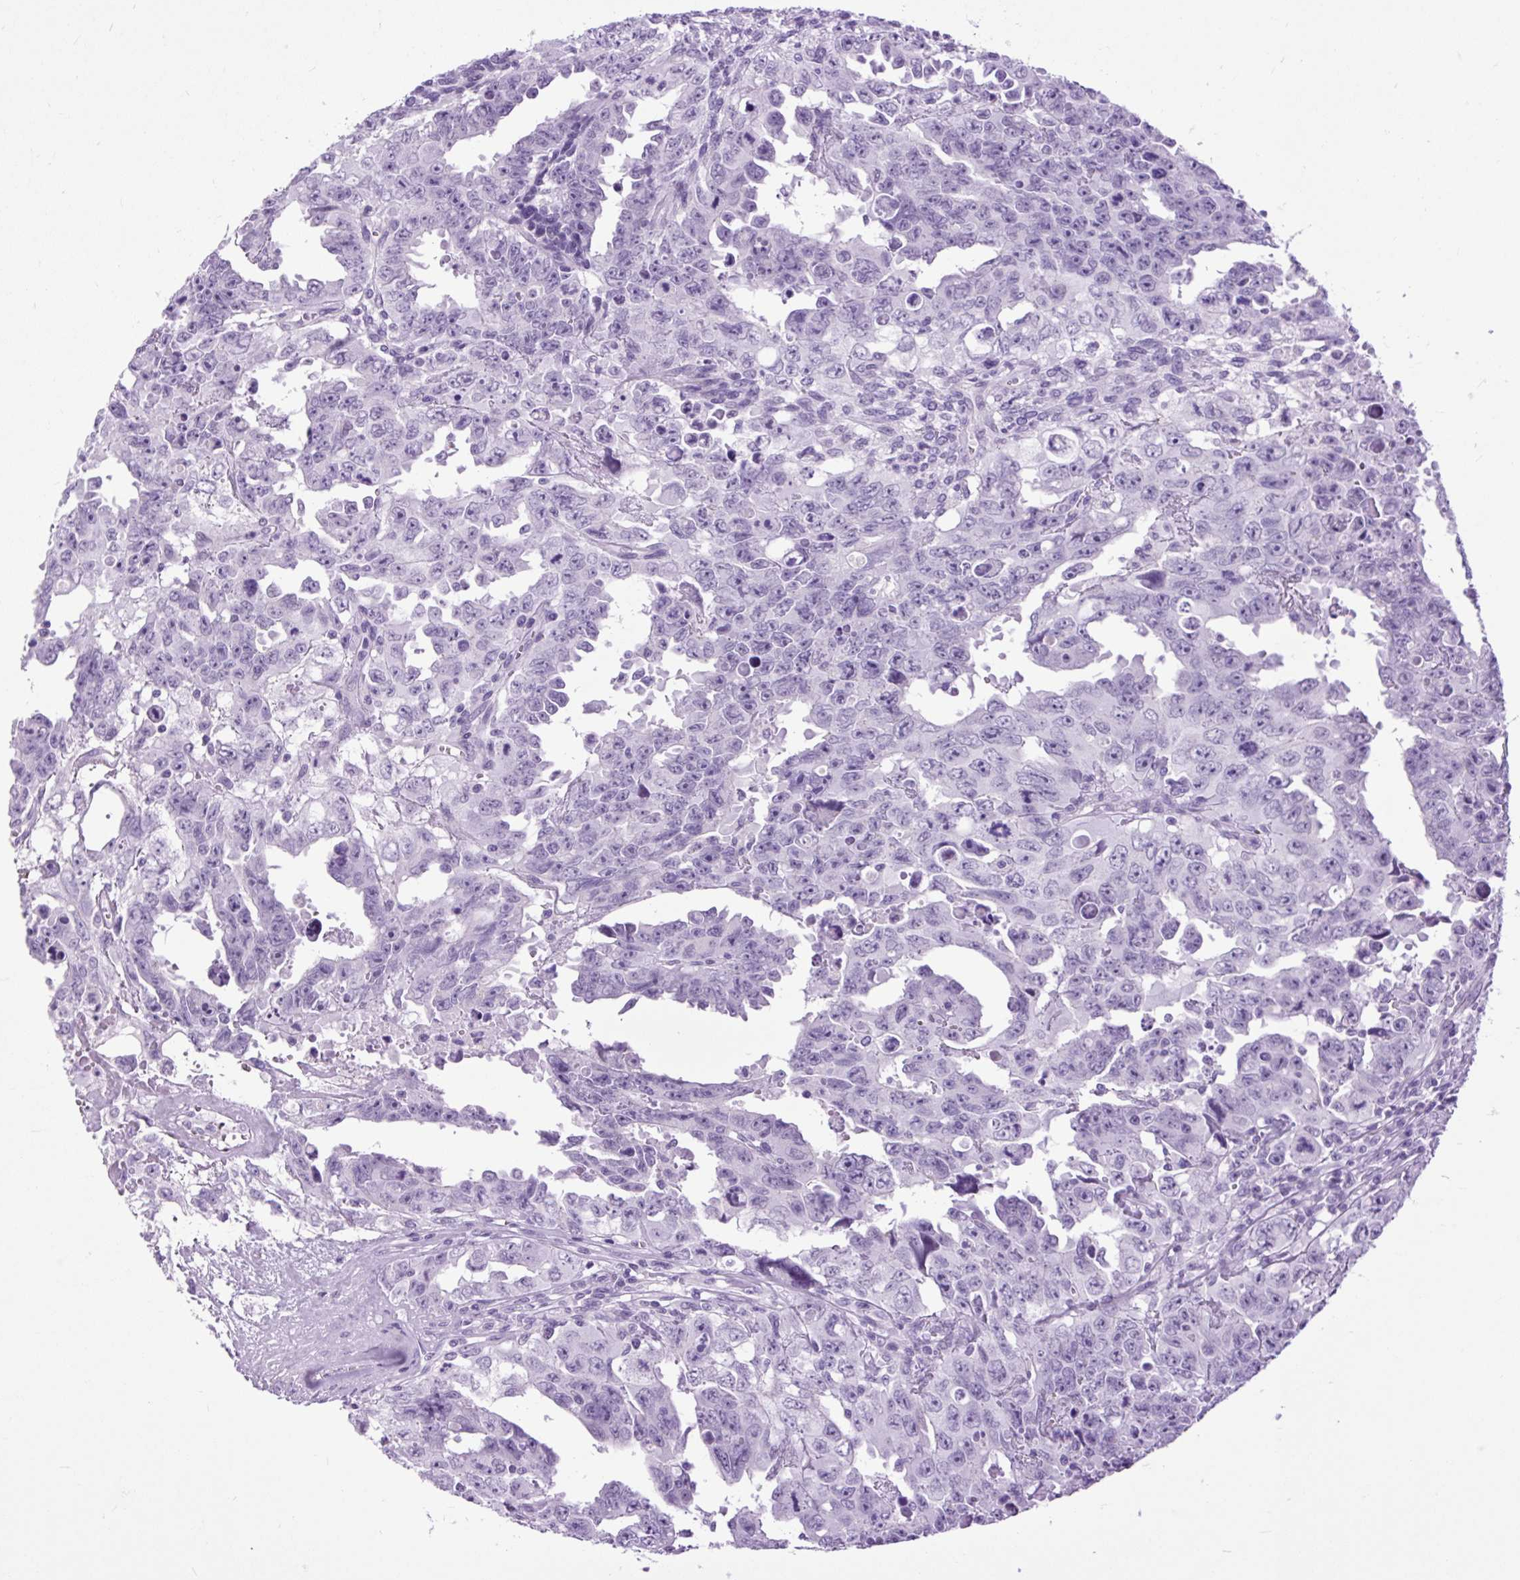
{"staining": {"intensity": "negative", "quantity": "none", "location": "none"}, "tissue": "testis cancer", "cell_type": "Tumor cells", "image_type": "cancer", "snomed": [{"axis": "morphology", "description": "Carcinoma, Embryonal, NOS"}, {"axis": "topography", "description": "Testis"}], "caption": "Protein analysis of embryonal carcinoma (testis) reveals no significant expression in tumor cells.", "gene": "DPP6", "patient": {"sex": "male", "age": 24}}